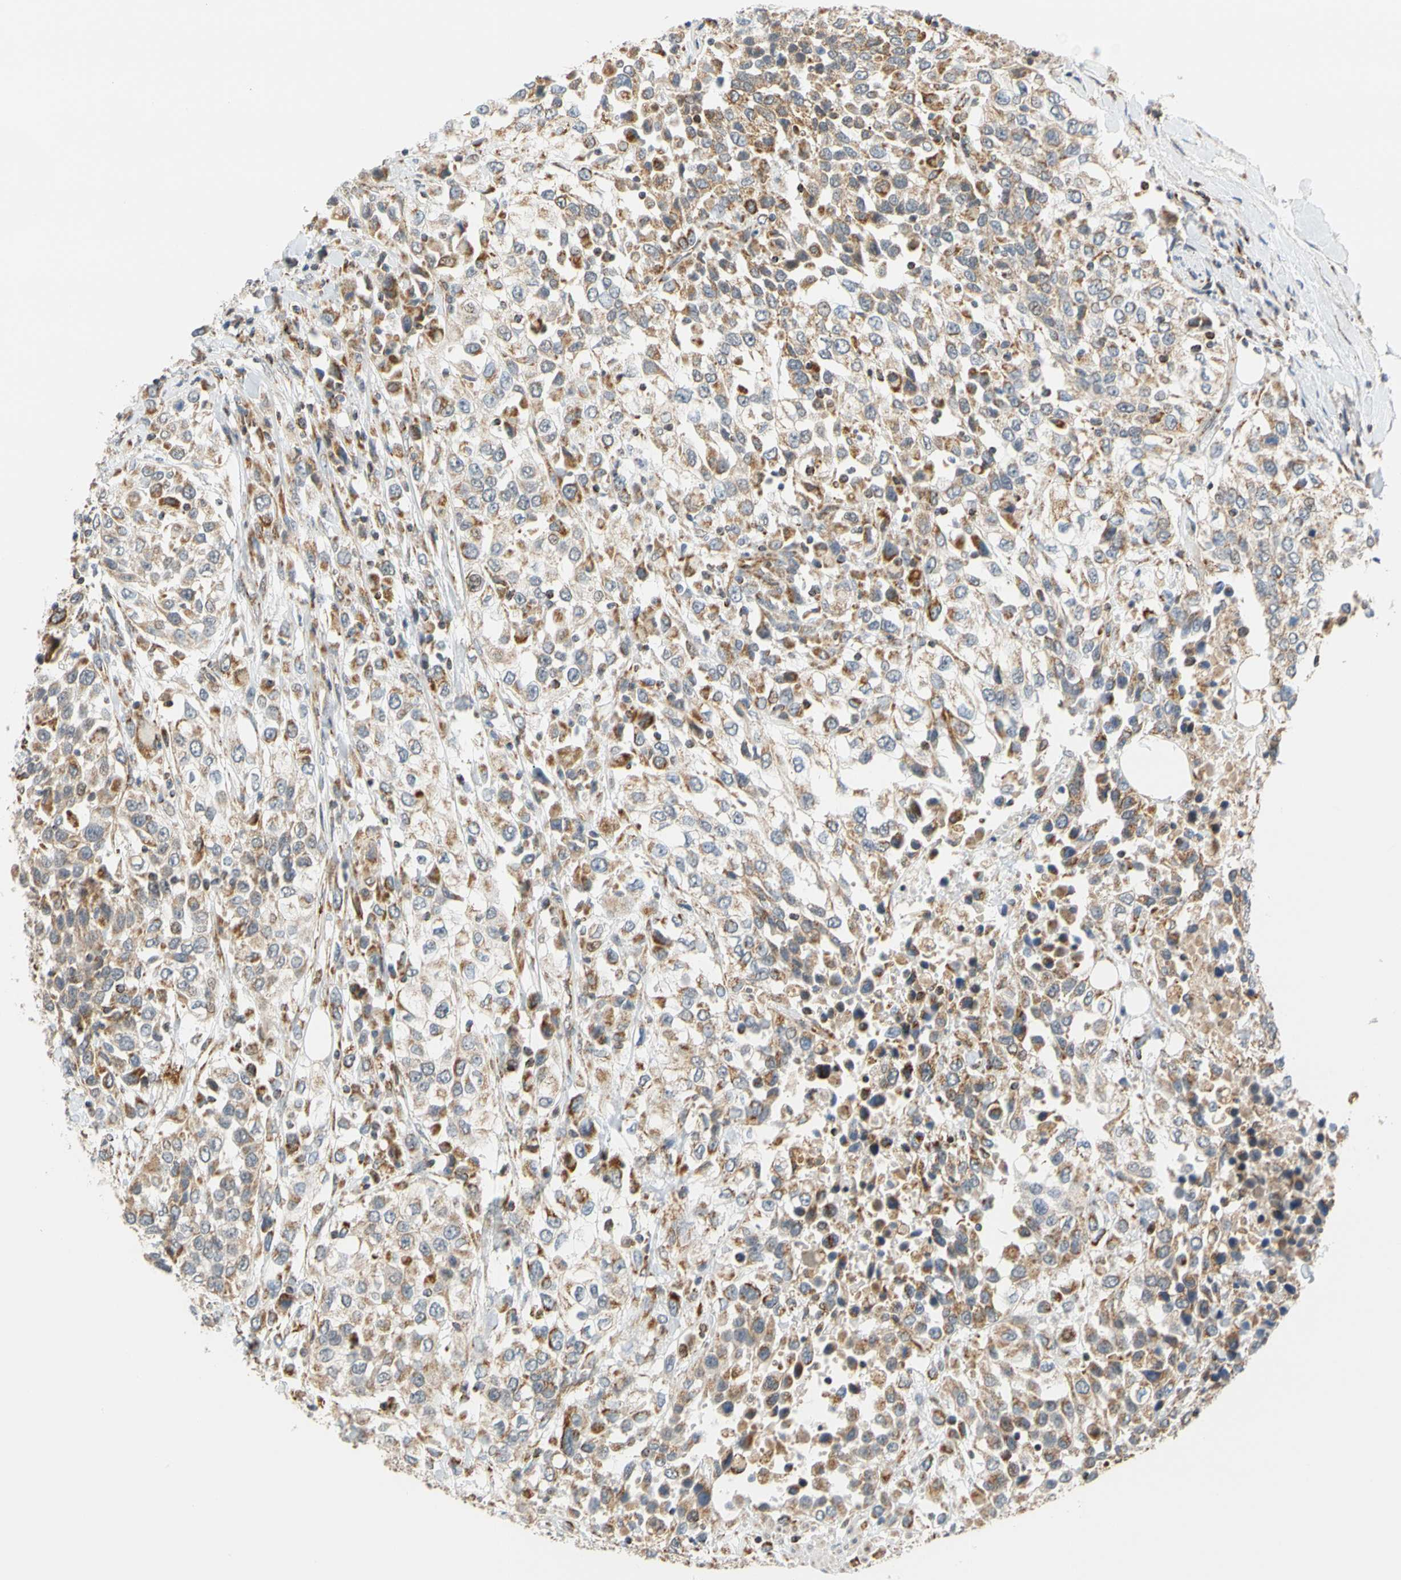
{"staining": {"intensity": "moderate", "quantity": "25%-75%", "location": "cytoplasmic/membranous"}, "tissue": "urothelial cancer", "cell_type": "Tumor cells", "image_type": "cancer", "snomed": [{"axis": "morphology", "description": "Urothelial carcinoma, High grade"}, {"axis": "topography", "description": "Urinary bladder"}], "caption": "About 25%-75% of tumor cells in urothelial cancer show moderate cytoplasmic/membranous protein staining as visualized by brown immunohistochemical staining.", "gene": "SFXN3", "patient": {"sex": "female", "age": 80}}